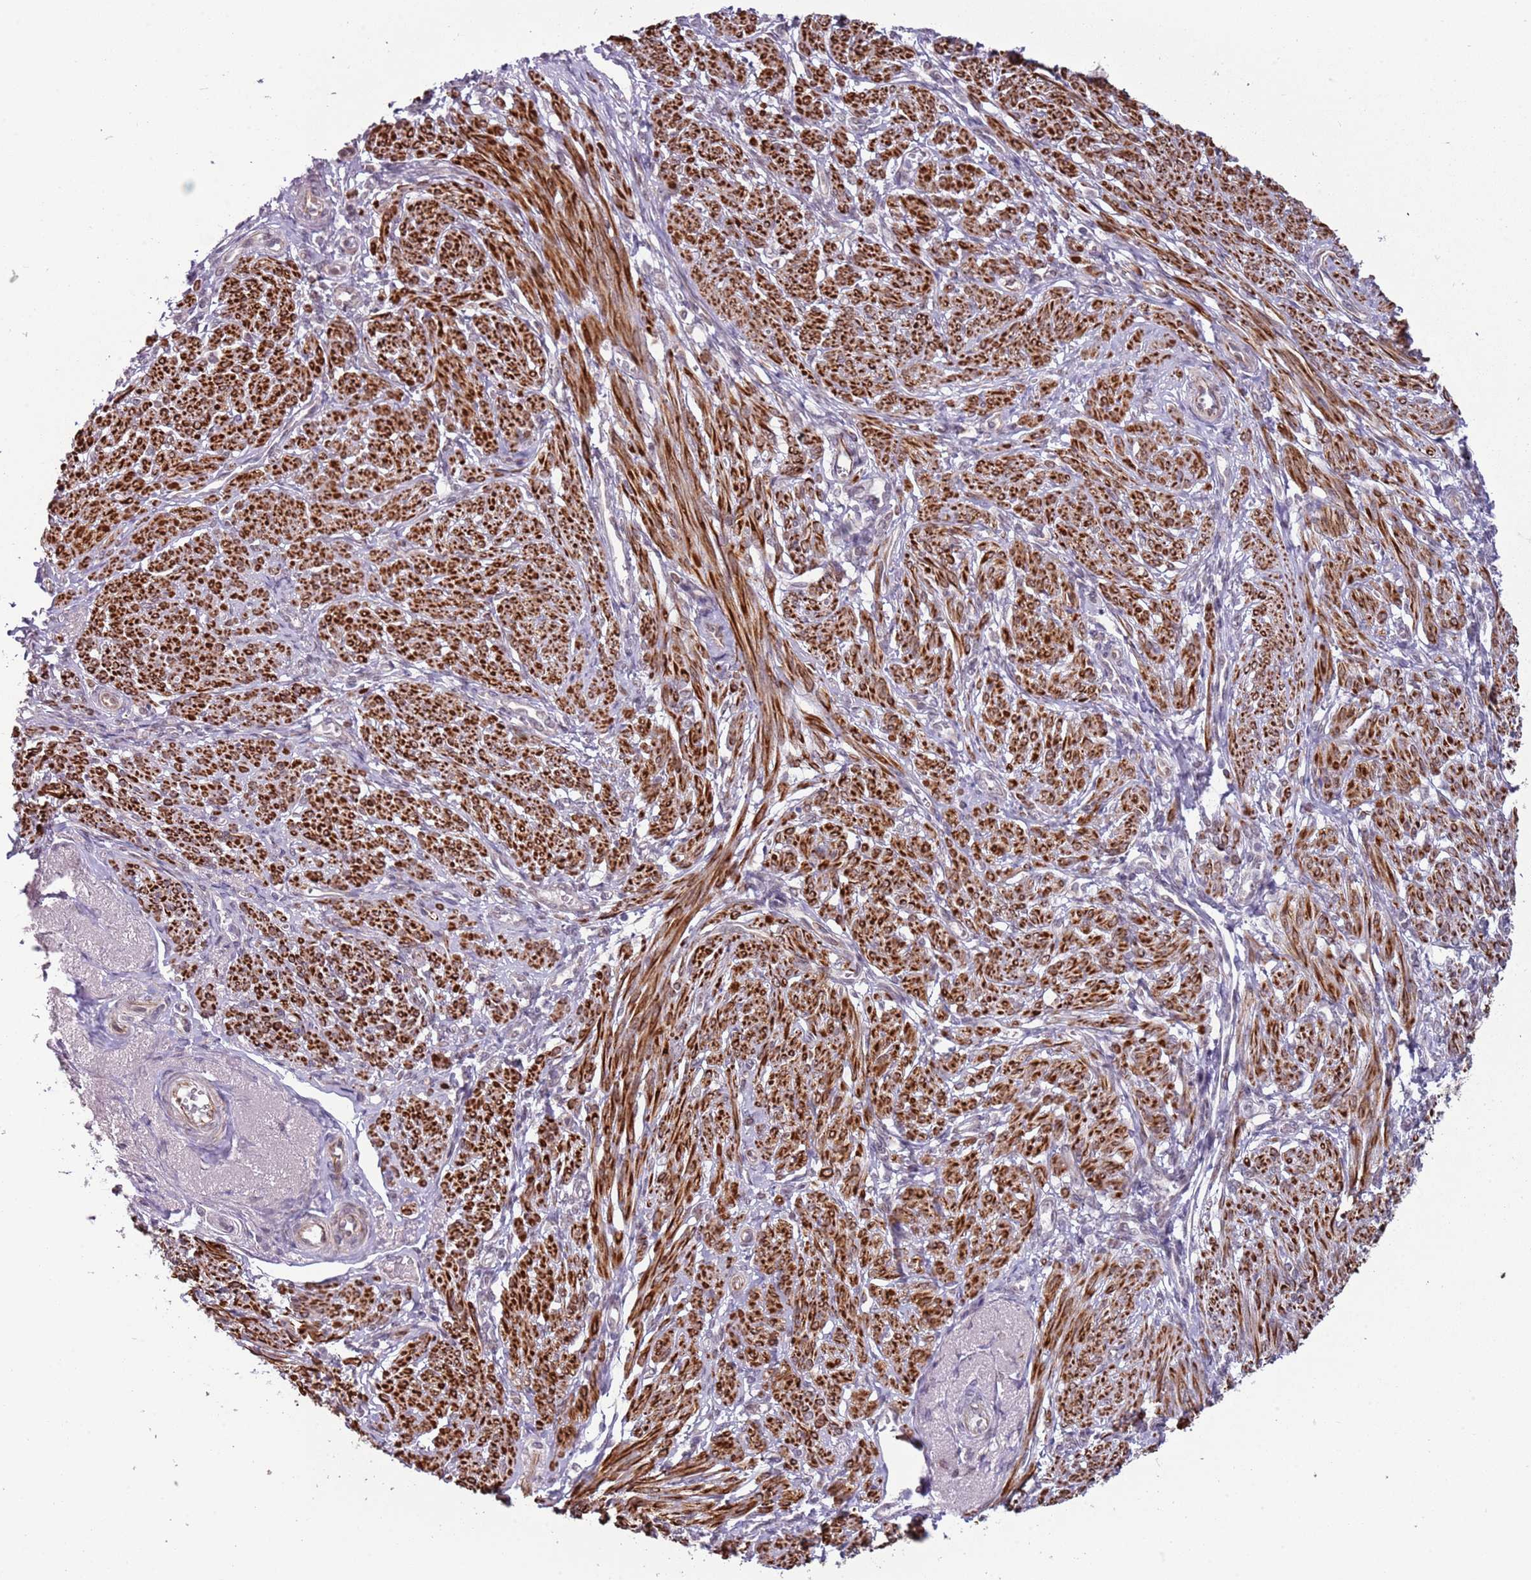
{"staining": {"intensity": "strong", "quantity": ">75%", "location": "cytoplasmic/membranous"}, "tissue": "smooth muscle", "cell_type": "Smooth muscle cells", "image_type": "normal", "snomed": [{"axis": "morphology", "description": "Normal tissue, NOS"}, {"axis": "topography", "description": "Smooth muscle"}], "caption": "Immunohistochemical staining of benign human smooth muscle shows >75% levels of strong cytoplasmic/membranous protein positivity in about >75% of smooth muscle cells. The staining was performed using DAB, with brown indicating positive protein expression. Nuclei are stained blue with hematoxylin.", "gene": "ENSG00000271254", "patient": {"sex": "female", "age": 39}}